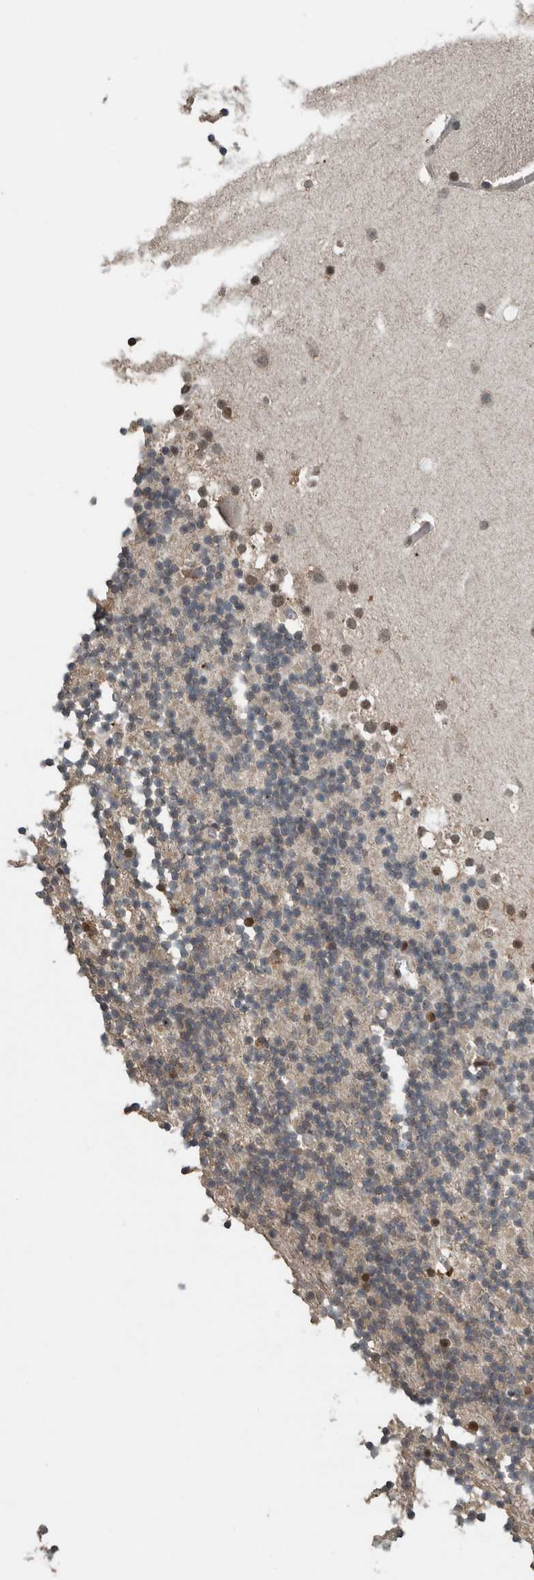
{"staining": {"intensity": "moderate", "quantity": "<25%", "location": "nuclear"}, "tissue": "cerebellum", "cell_type": "Cells in granular layer", "image_type": "normal", "snomed": [{"axis": "morphology", "description": "Normal tissue, NOS"}, {"axis": "topography", "description": "Cerebellum"}], "caption": "Approximately <25% of cells in granular layer in benign human cerebellum show moderate nuclear protein expression as visualized by brown immunohistochemical staining.", "gene": "ZNF24", "patient": {"sex": "male", "age": 57}}